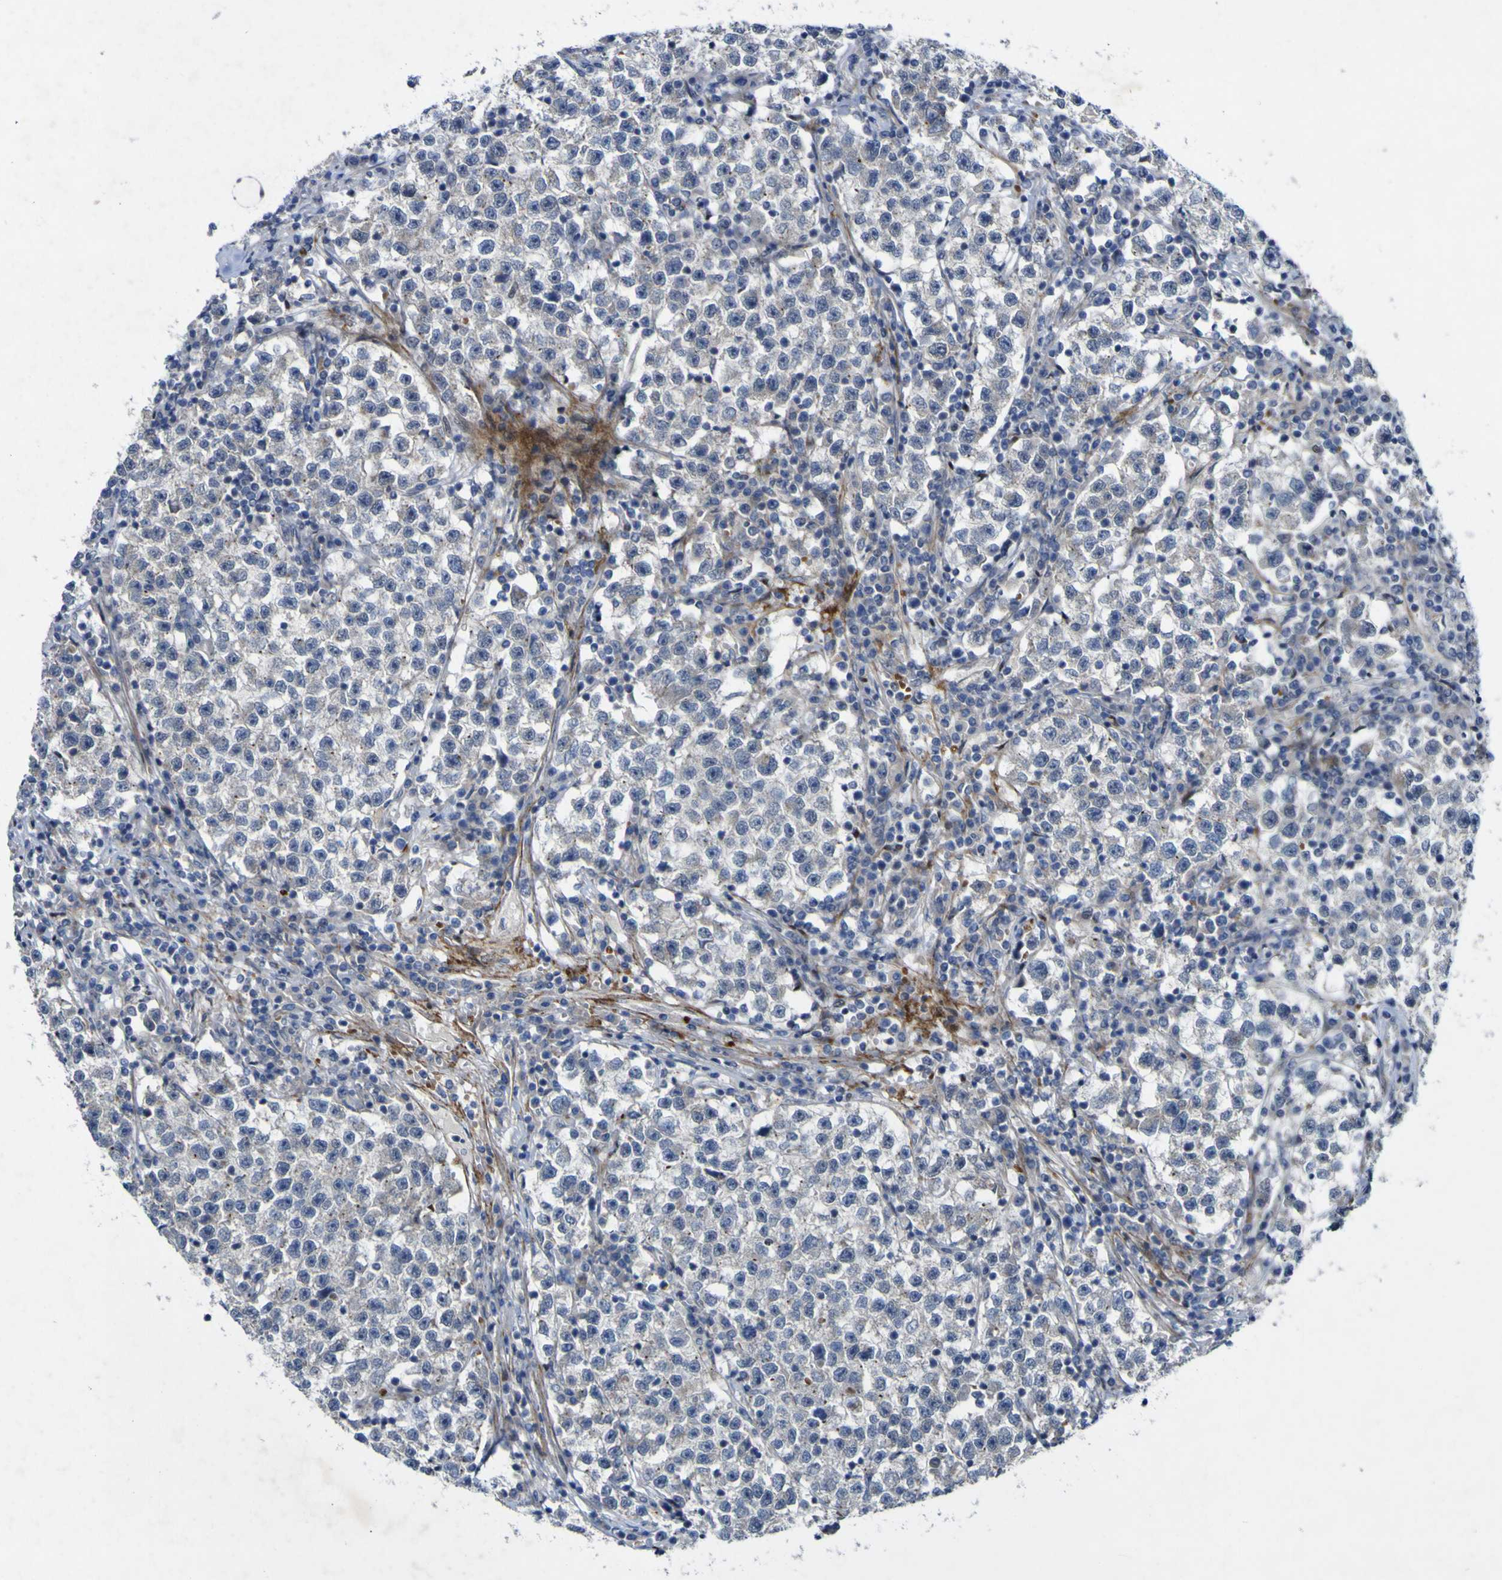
{"staining": {"intensity": "negative", "quantity": "none", "location": "none"}, "tissue": "testis cancer", "cell_type": "Tumor cells", "image_type": "cancer", "snomed": [{"axis": "morphology", "description": "Seminoma, NOS"}, {"axis": "topography", "description": "Testis"}], "caption": "IHC of seminoma (testis) reveals no expression in tumor cells. (DAB (3,3'-diaminobenzidine) immunohistochemistry, high magnification).", "gene": "NAV1", "patient": {"sex": "male", "age": 22}}